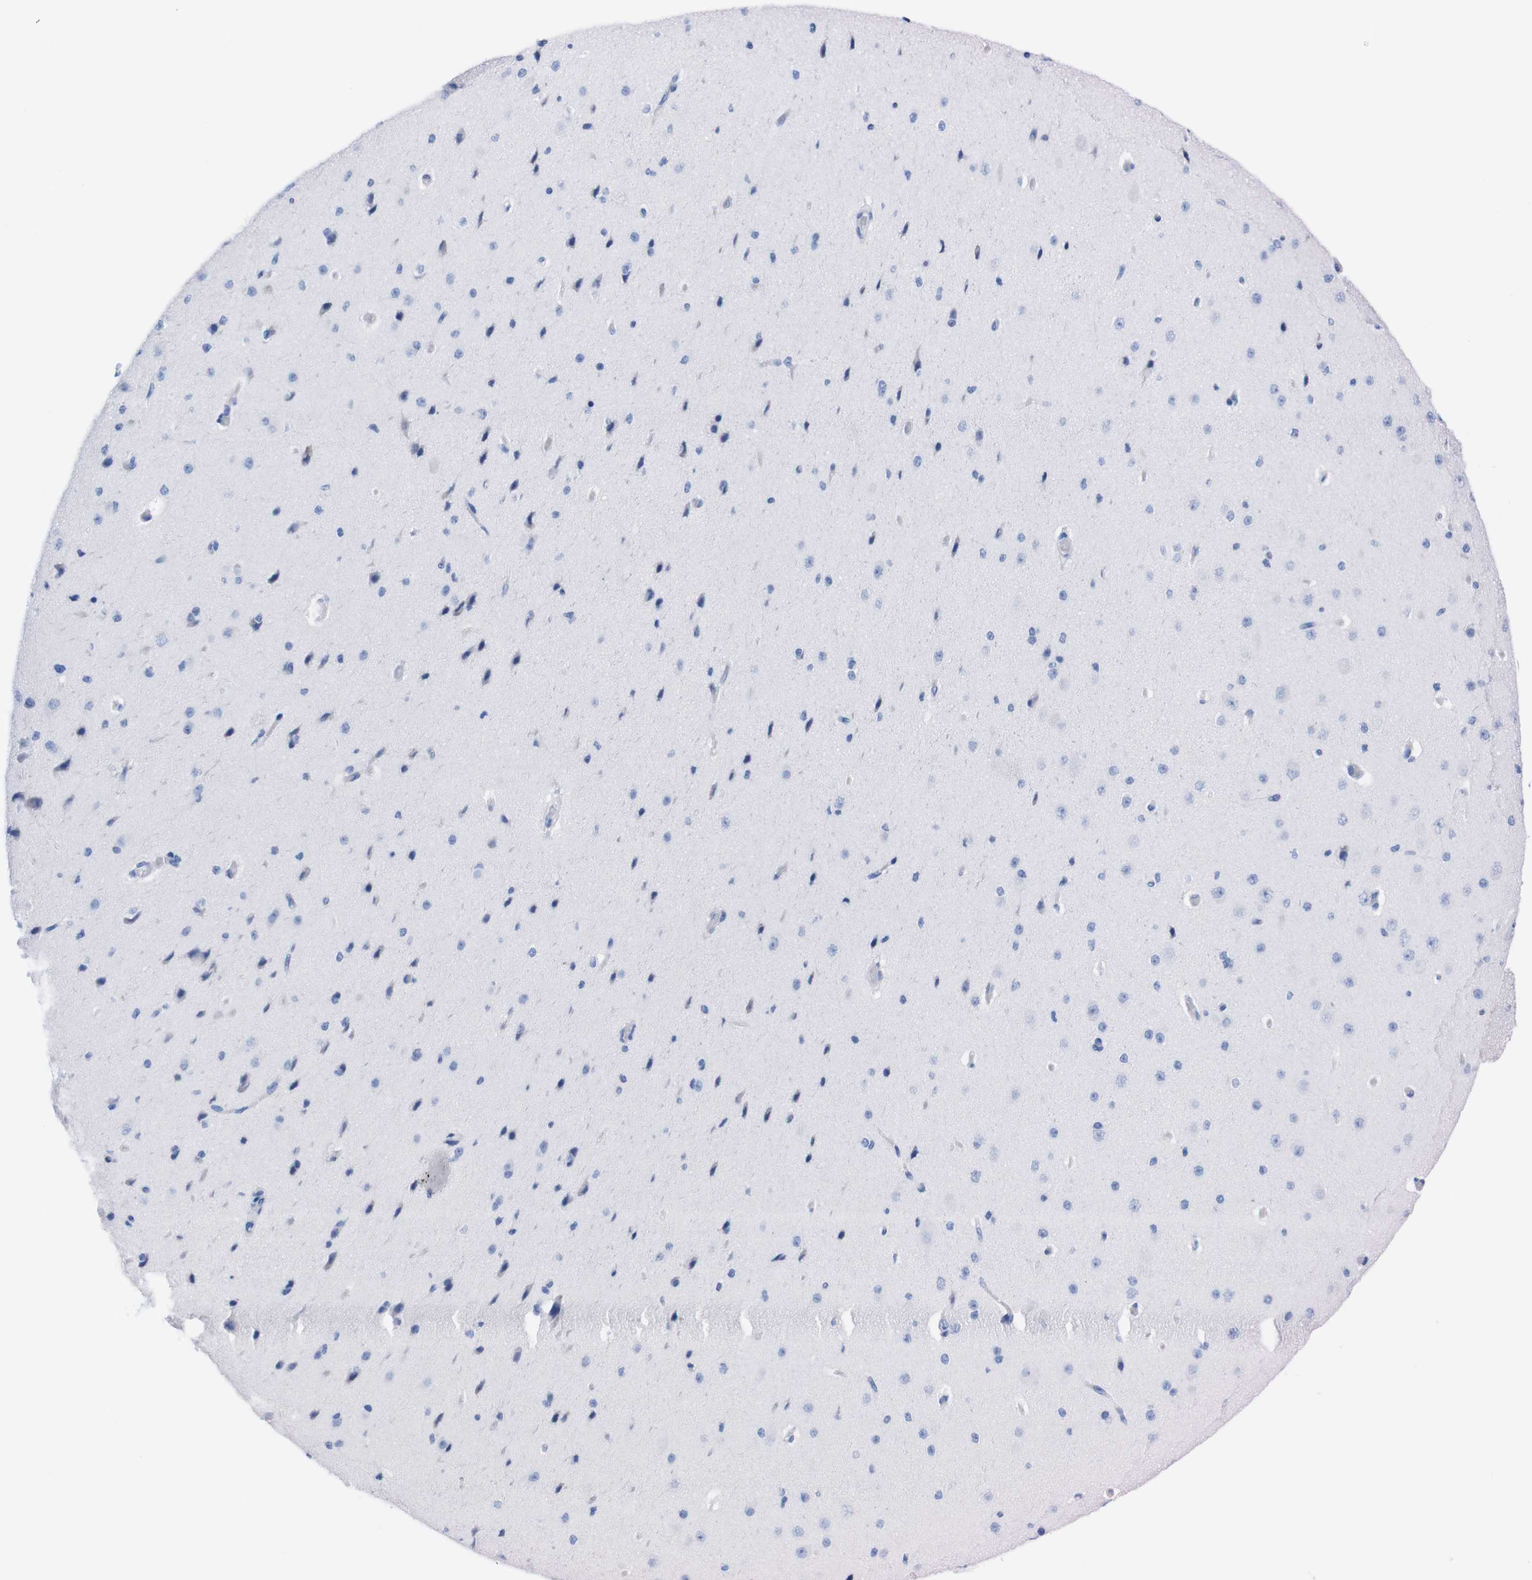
{"staining": {"intensity": "negative", "quantity": "none", "location": "none"}, "tissue": "cerebral cortex", "cell_type": "Endothelial cells", "image_type": "normal", "snomed": [{"axis": "morphology", "description": "Normal tissue, NOS"}, {"axis": "morphology", "description": "Developmental malformation"}, {"axis": "topography", "description": "Cerebral cortex"}], "caption": "Immunohistochemical staining of unremarkable human cerebral cortex displays no significant positivity in endothelial cells.", "gene": "TMEM243", "patient": {"sex": "female", "age": 30}}